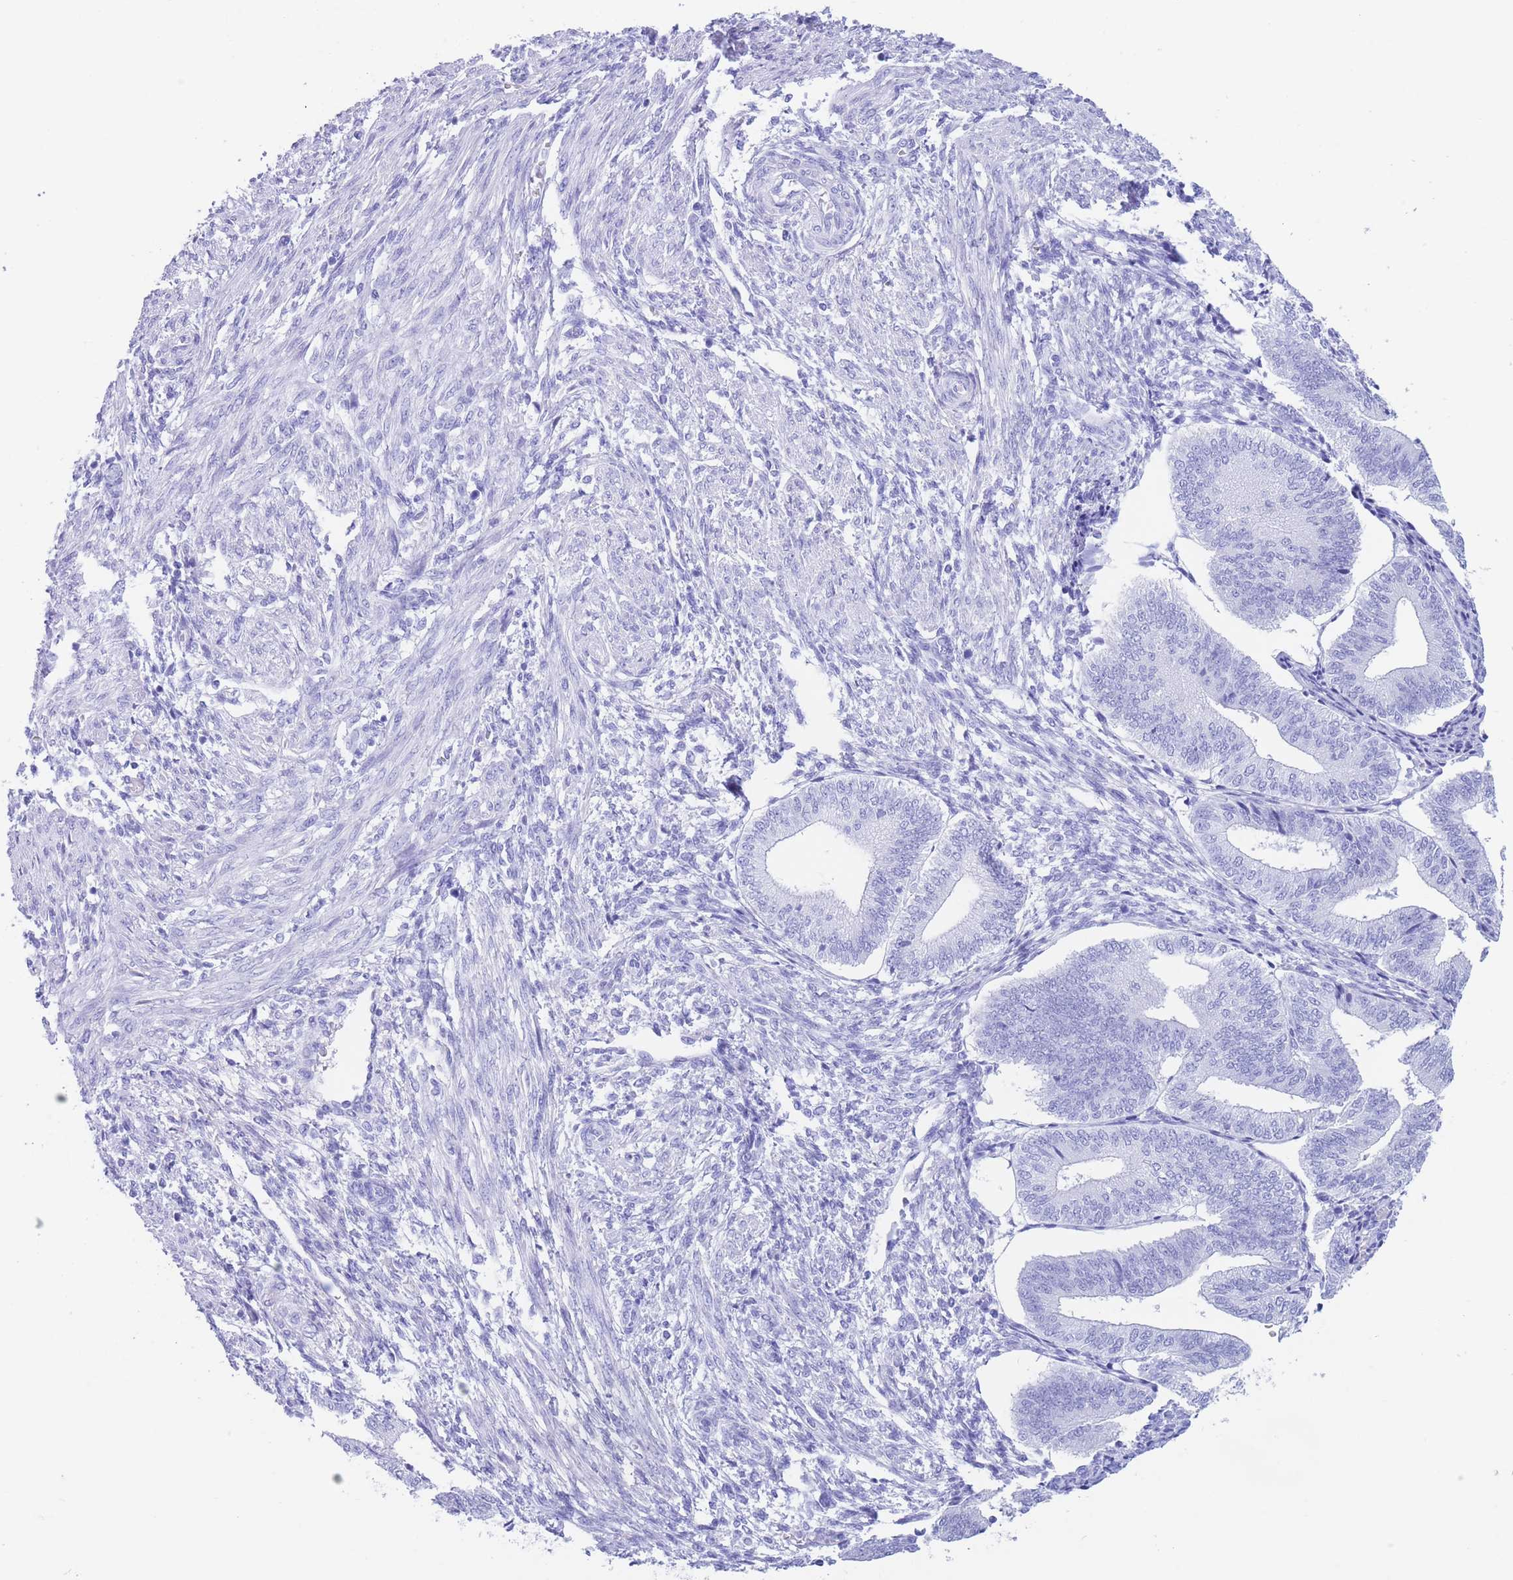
{"staining": {"intensity": "negative", "quantity": "none", "location": "none"}, "tissue": "endometrium", "cell_type": "Cells in endometrial stroma", "image_type": "normal", "snomed": [{"axis": "morphology", "description": "Normal tissue, NOS"}, {"axis": "topography", "description": "Endometrium"}], "caption": "Protein analysis of normal endometrium displays no significant expression in cells in endometrial stroma.", "gene": "SLCO1B1", "patient": {"sex": "female", "age": 34}}